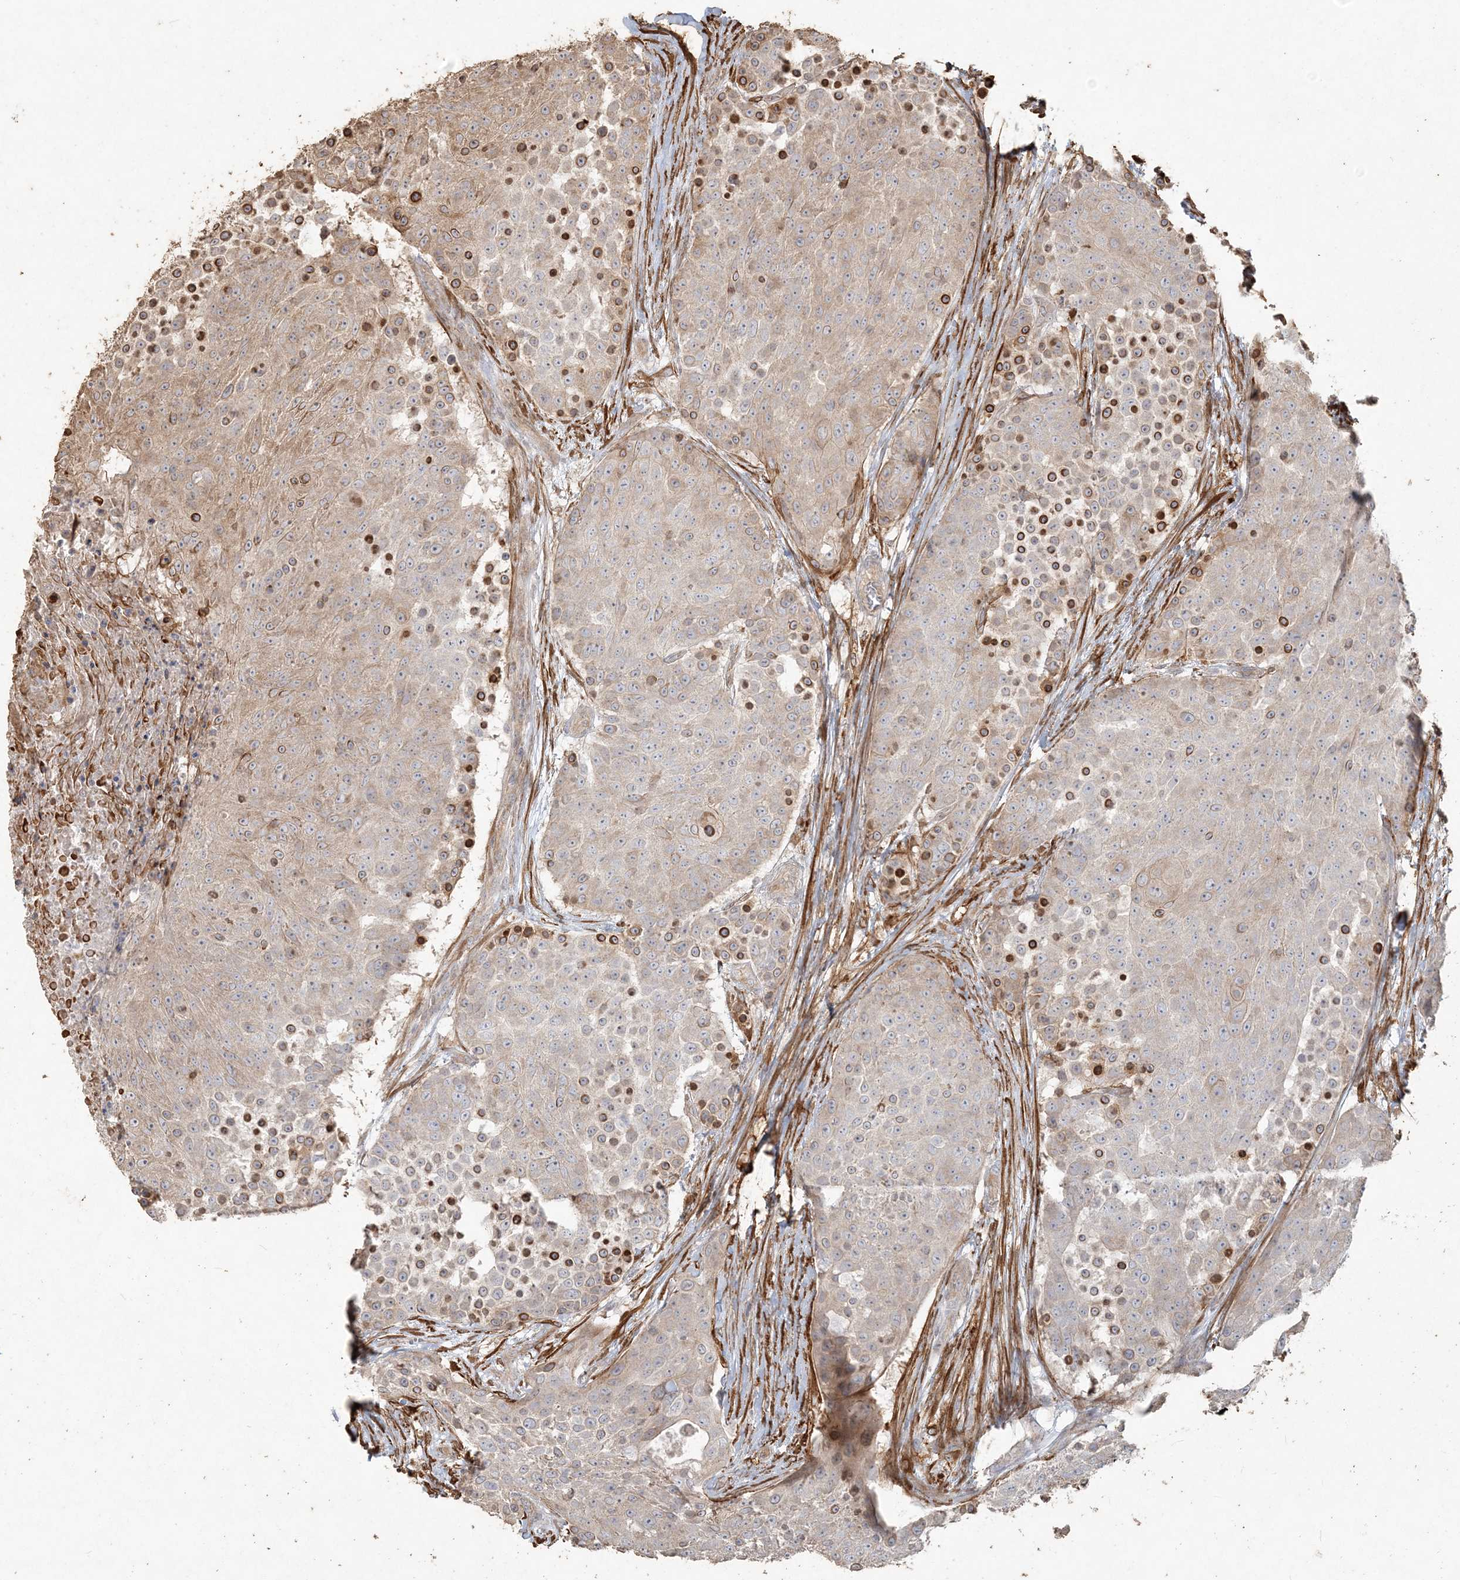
{"staining": {"intensity": "moderate", "quantity": "<25%", "location": "cytoplasmic/membranous"}, "tissue": "urothelial cancer", "cell_type": "Tumor cells", "image_type": "cancer", "snomed": [{"axis": "morphology", "description": "Urothelial carcinoma, High grade"}, {"axis": "topography", "description": "Urinary bladder"}], "caption": "Immunohistochemical staining of urothelial carcinoma (high-grade) demonstrates moderate cytoplasmic/membranous protein staining in approximately <25% of tumor cells. (Brightfield microscopy of DAB IHC at high magnification).", "gene": "RNF145", "patient": {"sex": "female", "age": 63}}